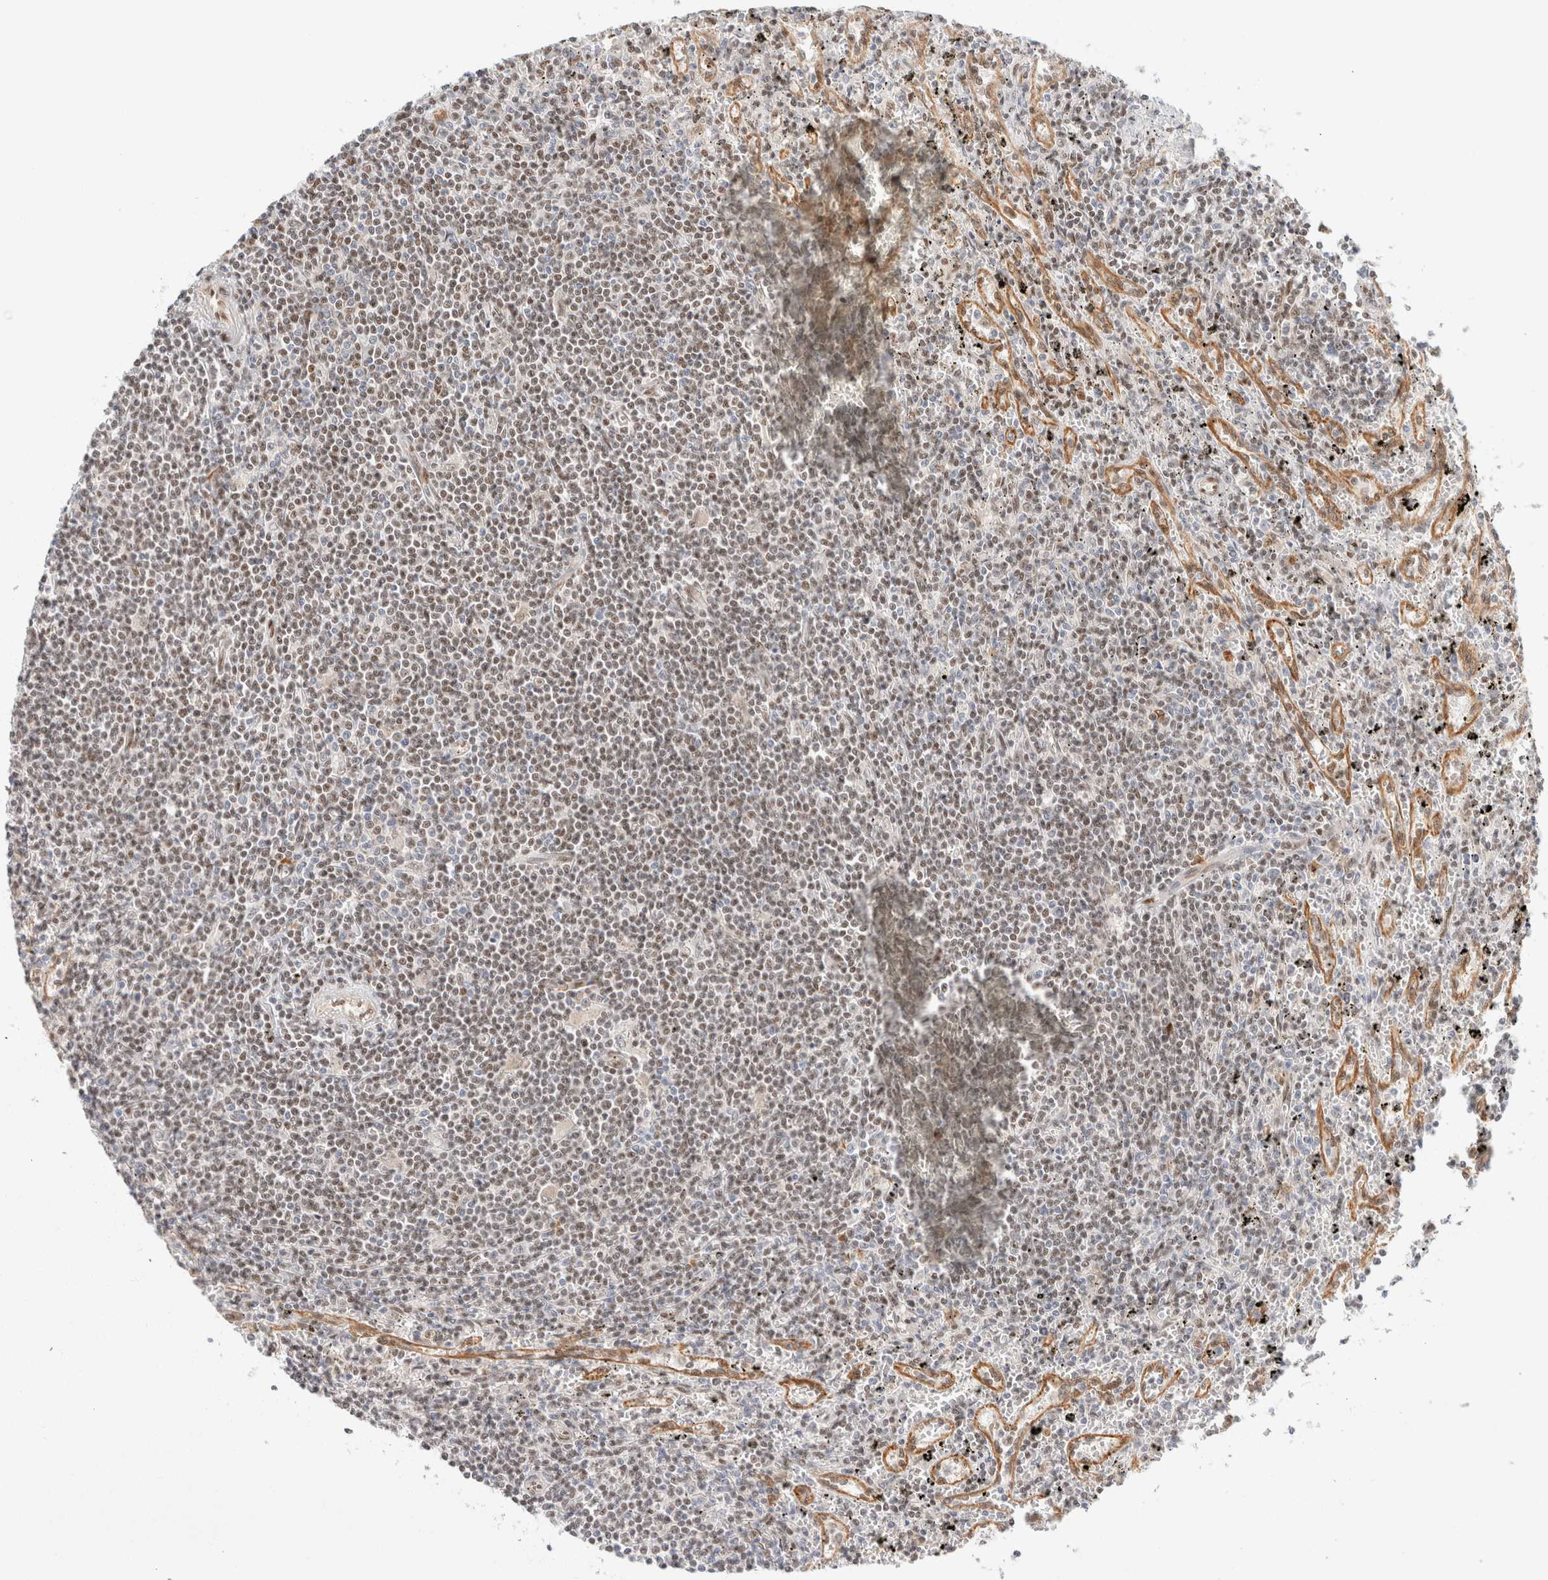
{"staining": {"intensity": "weak", "quantity": ">75%", "location": "nuclear"}, "tissue": "lymphoma", "cell_type": "Tumor cells", "image_type": "cancer", "snomed": [{"axis": "morphology", "description": "Malignant lymphoma, non-Hodgkin's type, Low grade"}, {"axis": "topography", "description": "Spleen"}], "caption": "Immunohistochemistry image of human lymphoma stained for a protein (brown), which shows low levels of weak nuclear positivity in about >75% of tumor cells.", "gene": "ZNF768", "patient": {"sex": "male", "age": 76}}